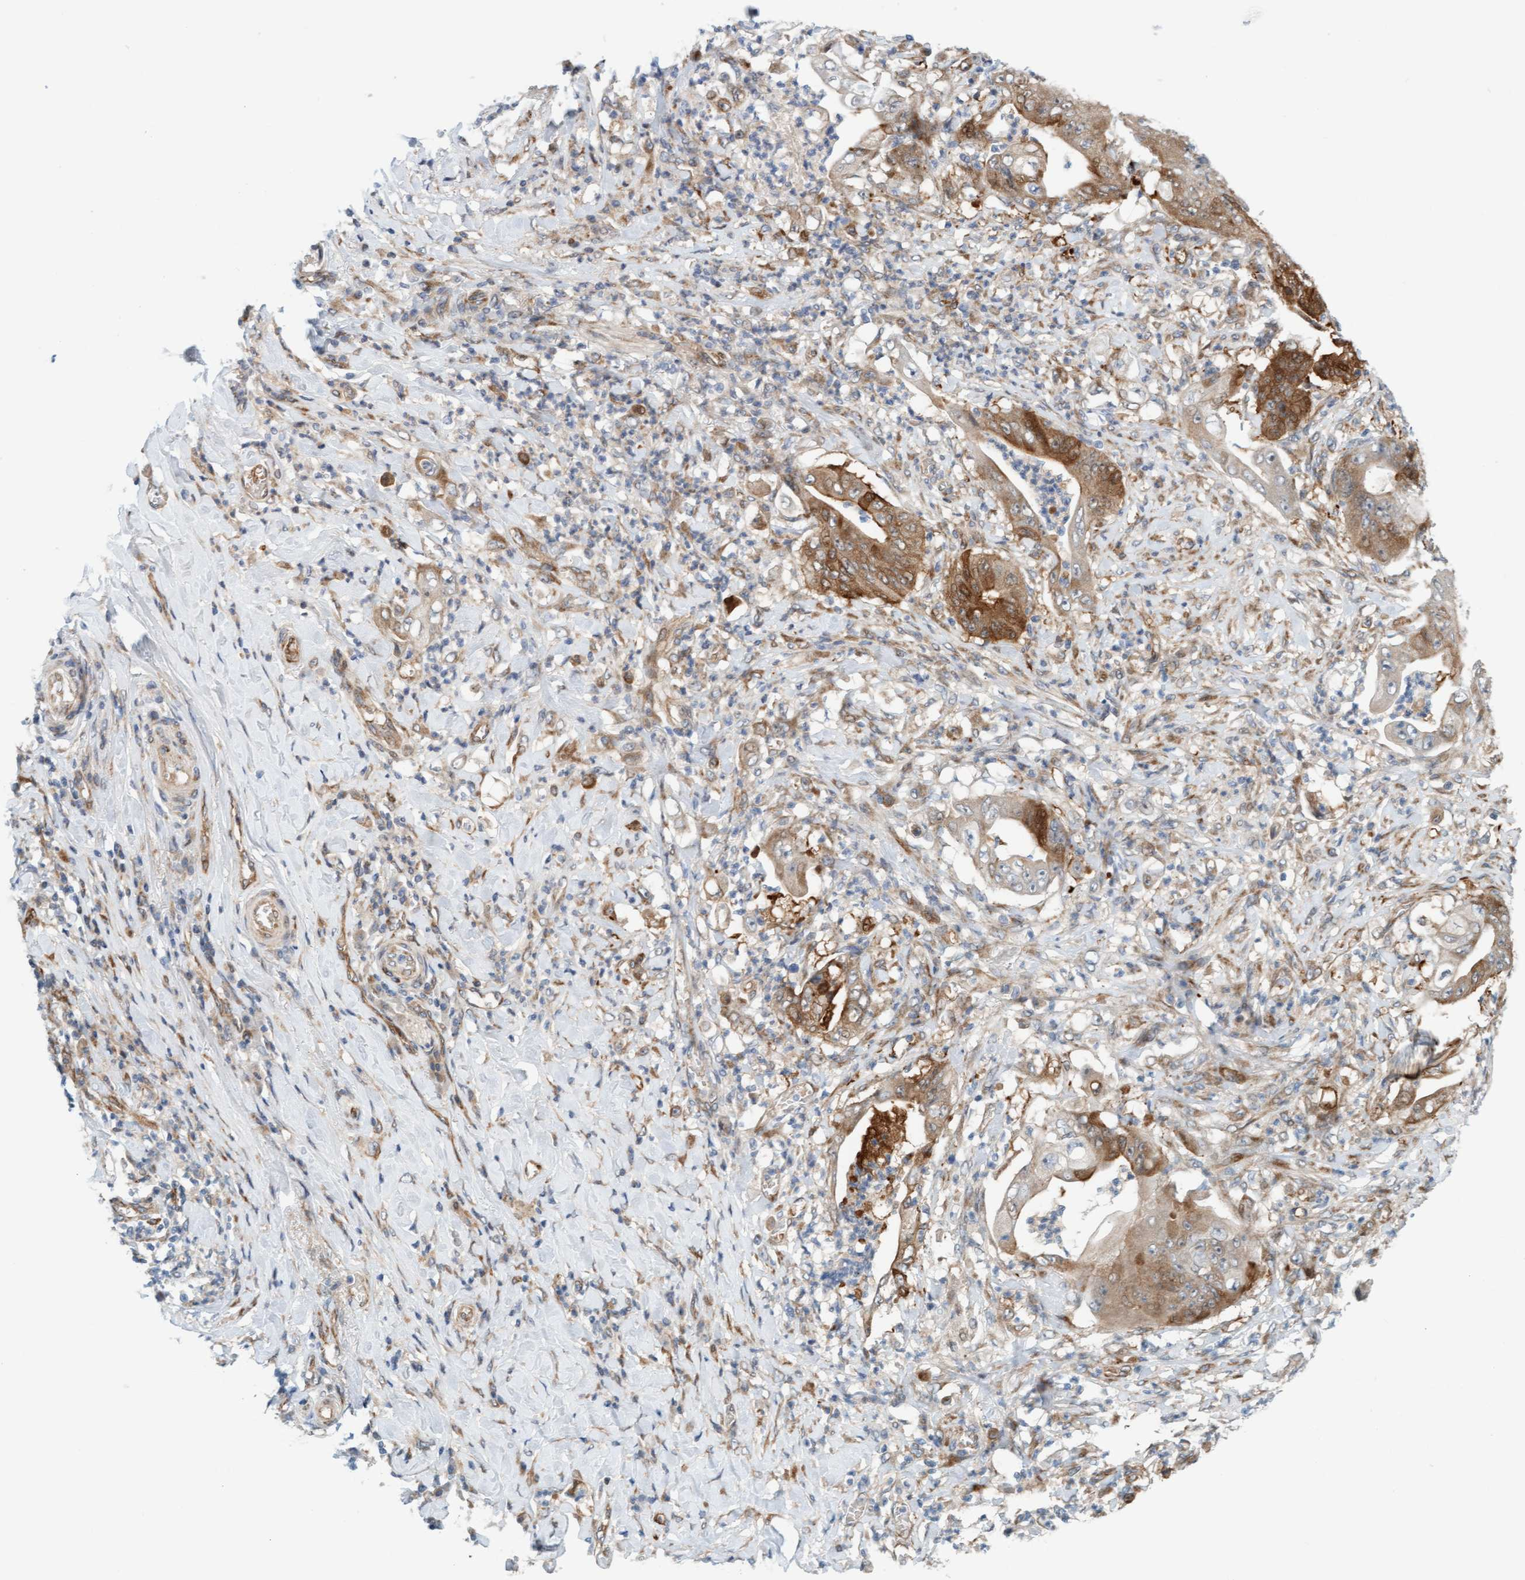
{"staining": {"intensity": "strong", "quantity": "25%-75%", "location": "cytoplasmic/membranous"}, "tissue": "stomach cancer", "cell_type": "Tumor cells", "image_type": "cancer", "snomed": [{"axis": "morphology", "description": "Adenocarcinoma, NOS"}, {"axis": "topography", "description": "Stomach"}], "caption": "The immunohistochemical stain shows strong cytoplasmic/membranous expression in tumor cells of stomach cancer (adenocarcinoma) tissue.", "gene": "EIF4EBP1", "patient": {"sex": "female", "age": 73}}